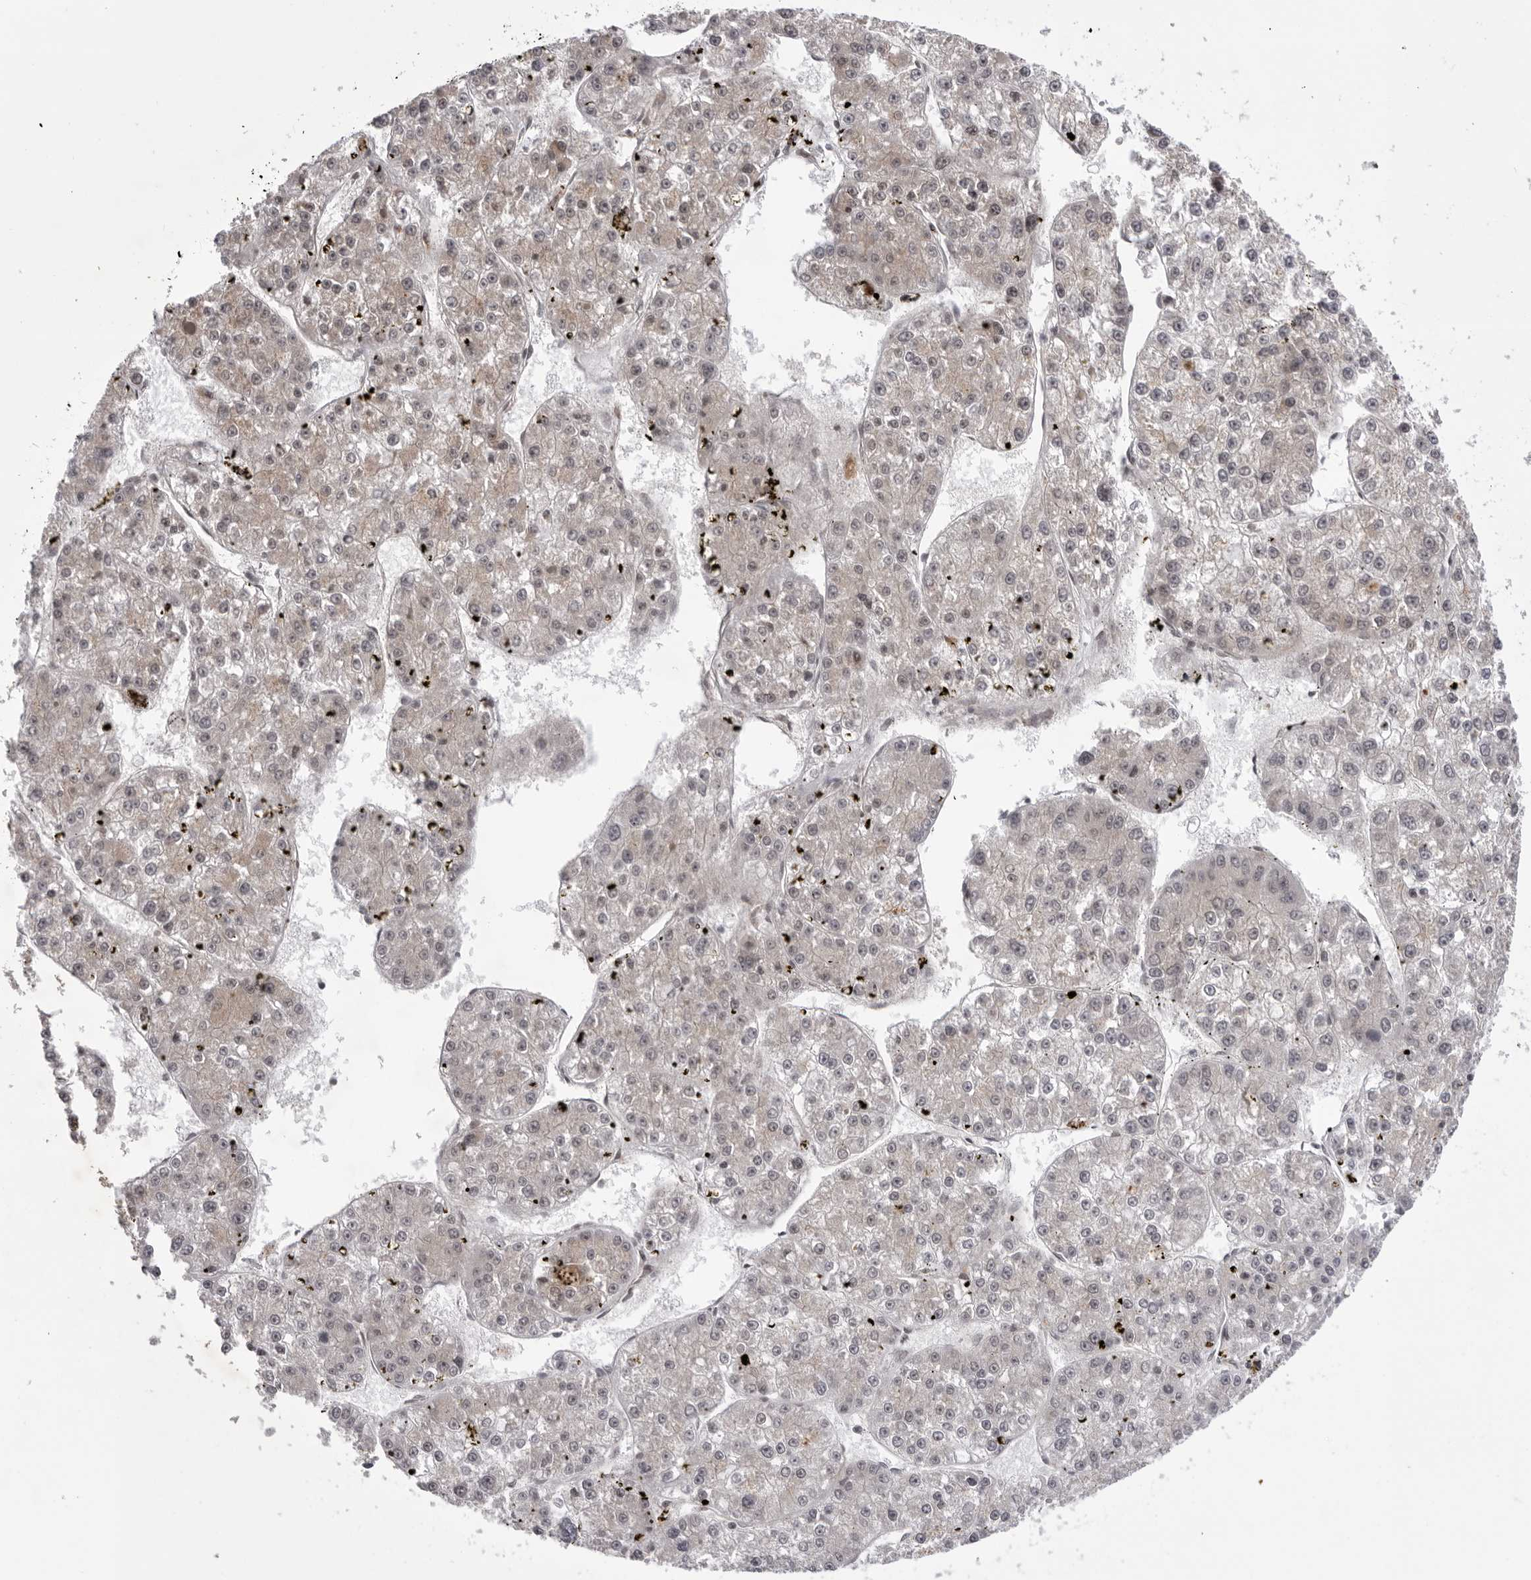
{"staining": {"intensity": "negative", "quantity": "none", "location": "none"}, "tissue": "liver cancer", "cell_type": "Tumor cells", "image_type": "cancer", "snomed": [{"axis": "morphology", "description": "Carcinoma, Hepatocellular, NOS"}, {"axis": "topography", "description": "Liver"}], "caption": "DAB (3,3'-diaminobenzidine) immunohistochemical staining of liver hepatocellular carcinoma reveals no significant expression in tumor cells.", "gene": "USP43", "patient": {"sex": "female", "age": 73}}